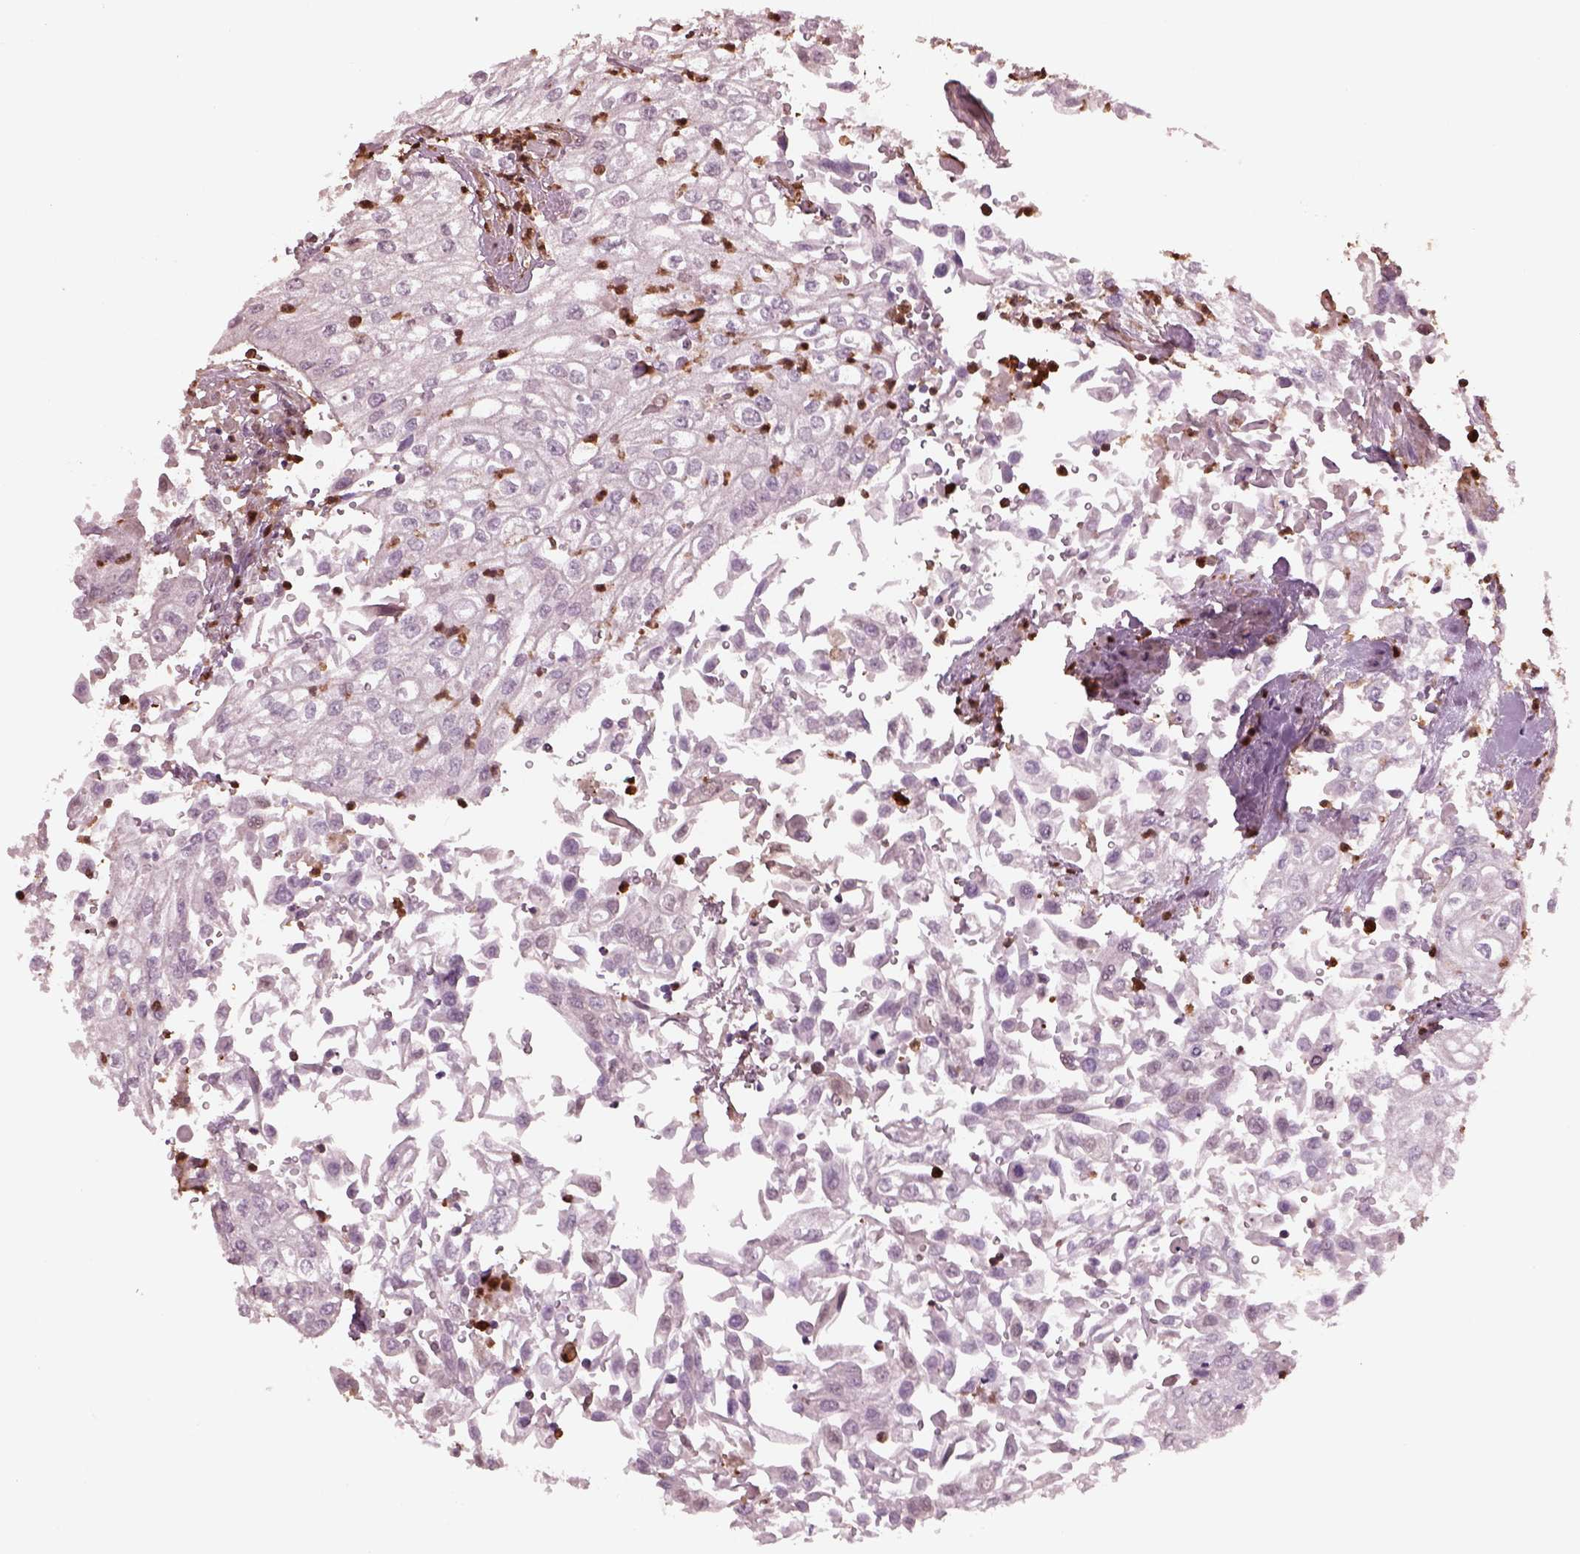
{"staining": {"intensity": "negative", "quantity": "none", "location": "none"}, "tissue": "urothelial cancer", "cell_type": "Tumor cells", "image_type": "cancer", "snomed": [{"axis": "morphology", "description": "Urothelial carcinoma, High grade"}, {"axis": "topography", "description": "Urinary bladder"}], "caption": "This is an IHC image of urothelial carcinoma (high-grade). There is no staining in tumor cells.", "gene": "IL31RA", "patient": {"sex": "male", "age": 62}}